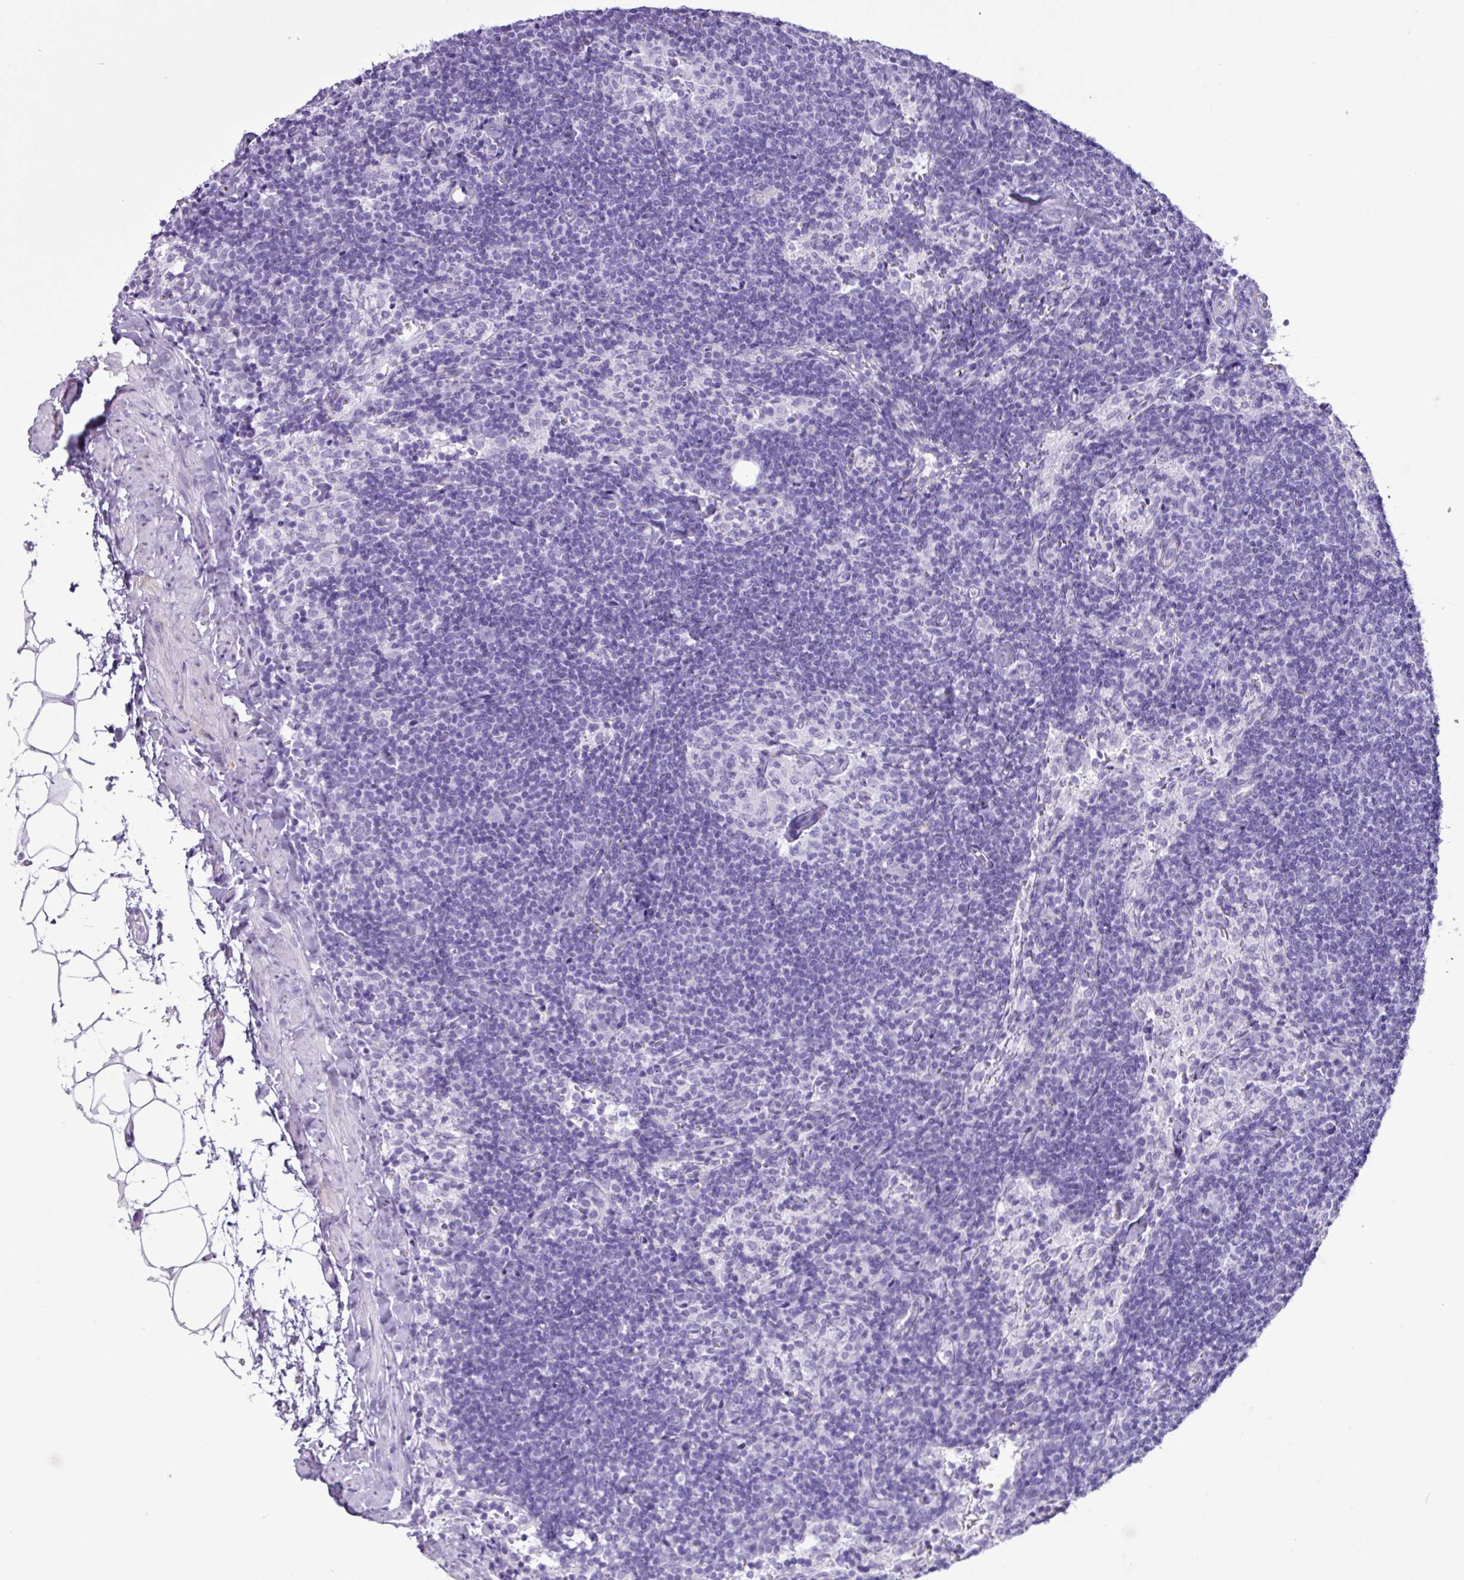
{"staining": {"intensity": "negative", "quantity": "none", "location": "none"}, "tissue": "lymph node", "cell_type": "Germinal center cells", "image_type": "normal", "snomed": [{"axis": "morphology", "description": "Normal tissue, NOS"}, {"axis": "topography", "description": "Lymph node"}], "caption": "This is an immunohistochemistry (IHC) image of unremarkable human lymph node. There is no expression in germinal center cells.", "gene": "CKMT2", "patient": {"sex": "female", "age": 52}}